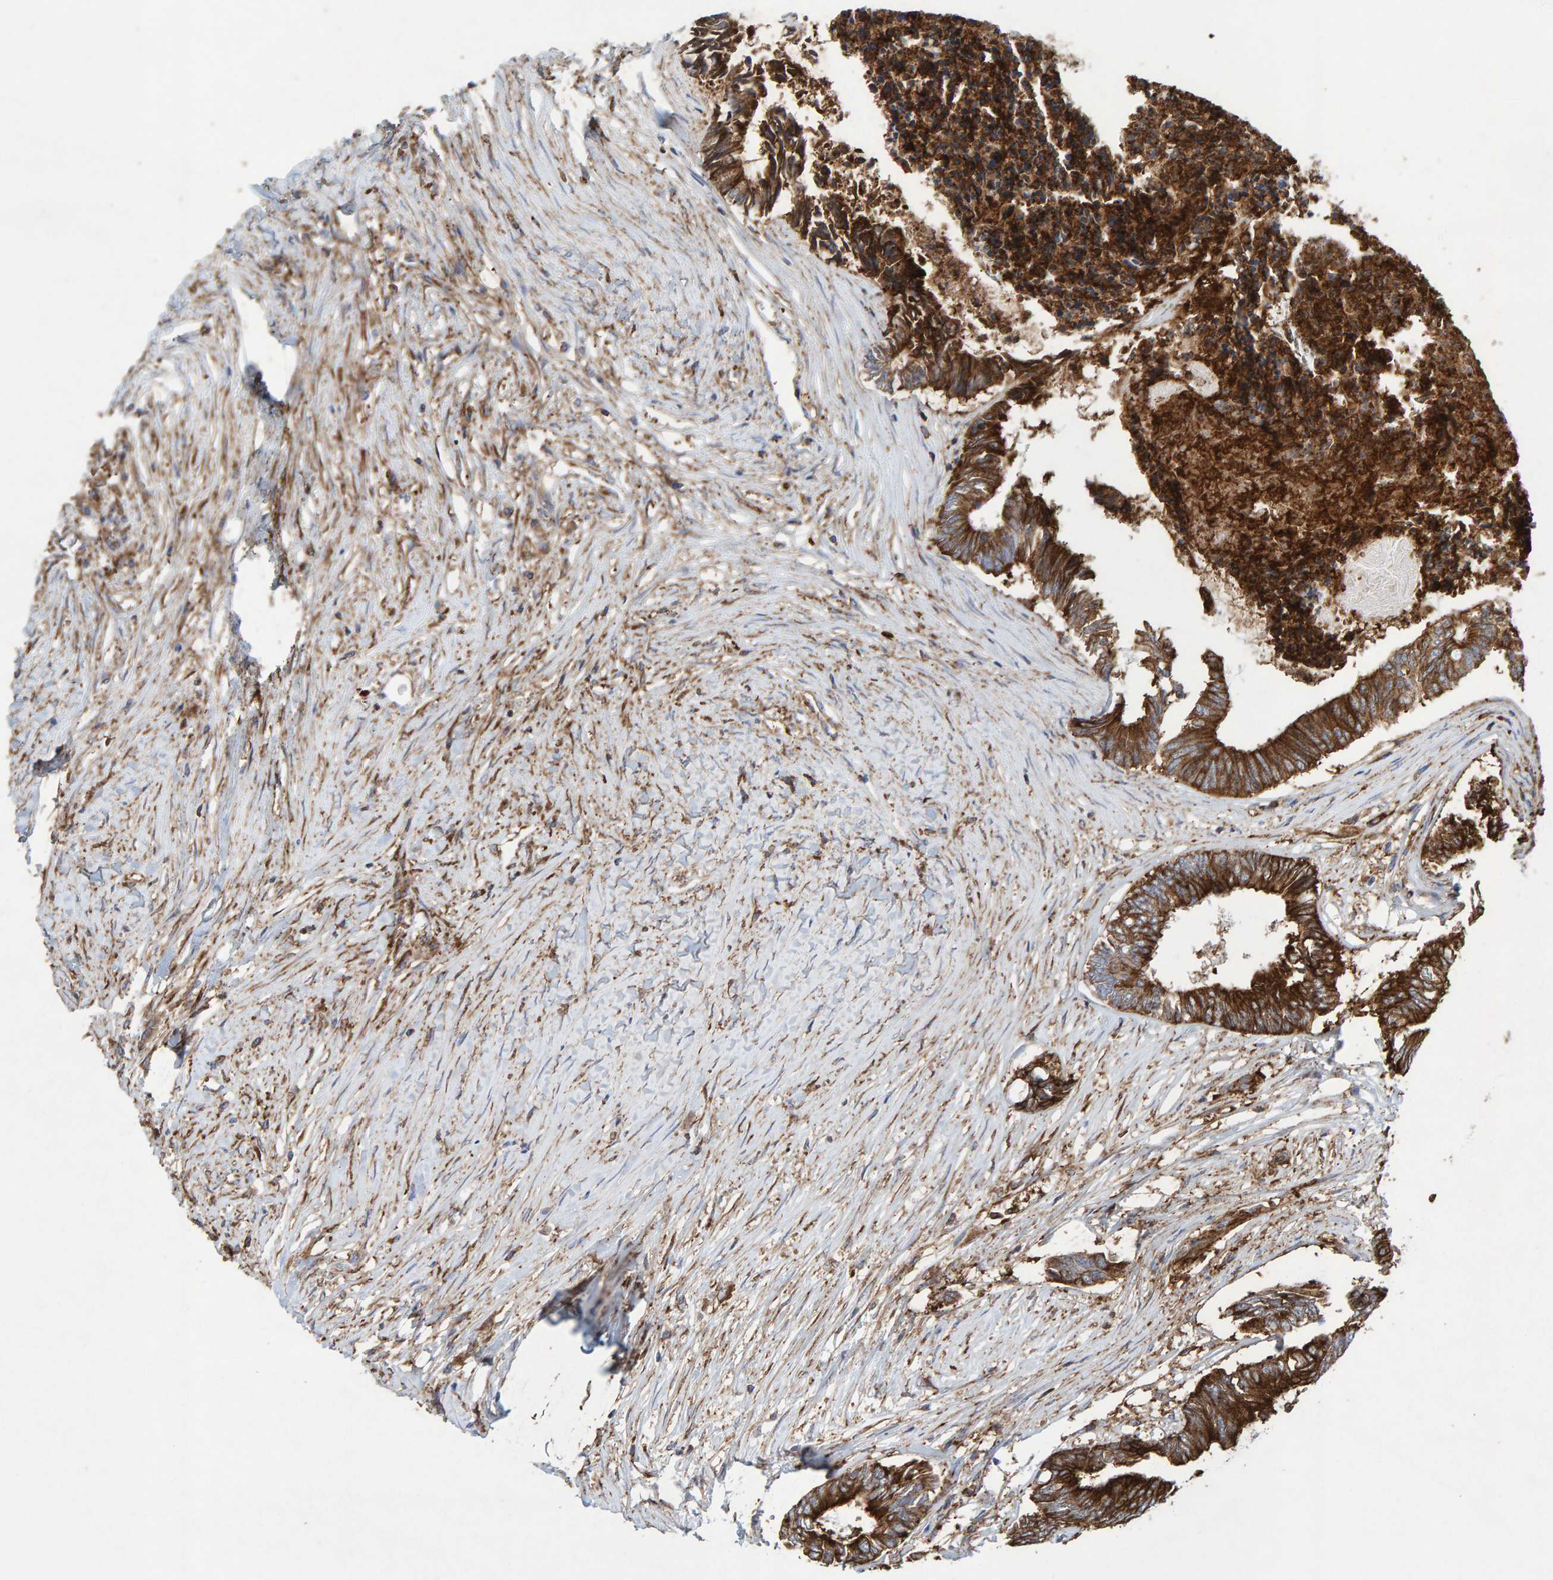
{"staining": {"intensity": "strong", "quantity": ">75%", "location": "cytoplasmic/membranous"}, "tissue": "colorectal cancer", "cell_type": "Tumor cells", "image_type": "cancer", "snomed": [{"axis": "morphology", "description": "Adenocarcinoma, NOS"}, {"axis": "topography", "description": "Rectum"}], "caption": "Human colorectal cancer (adenocarcinoma) stained with a brown dye displays strong cytoplasmic/membranous positive staining in approximately >75% of tumor cells.", "gene": "MVP", "patient": {"sex": "male", "age": 63}}